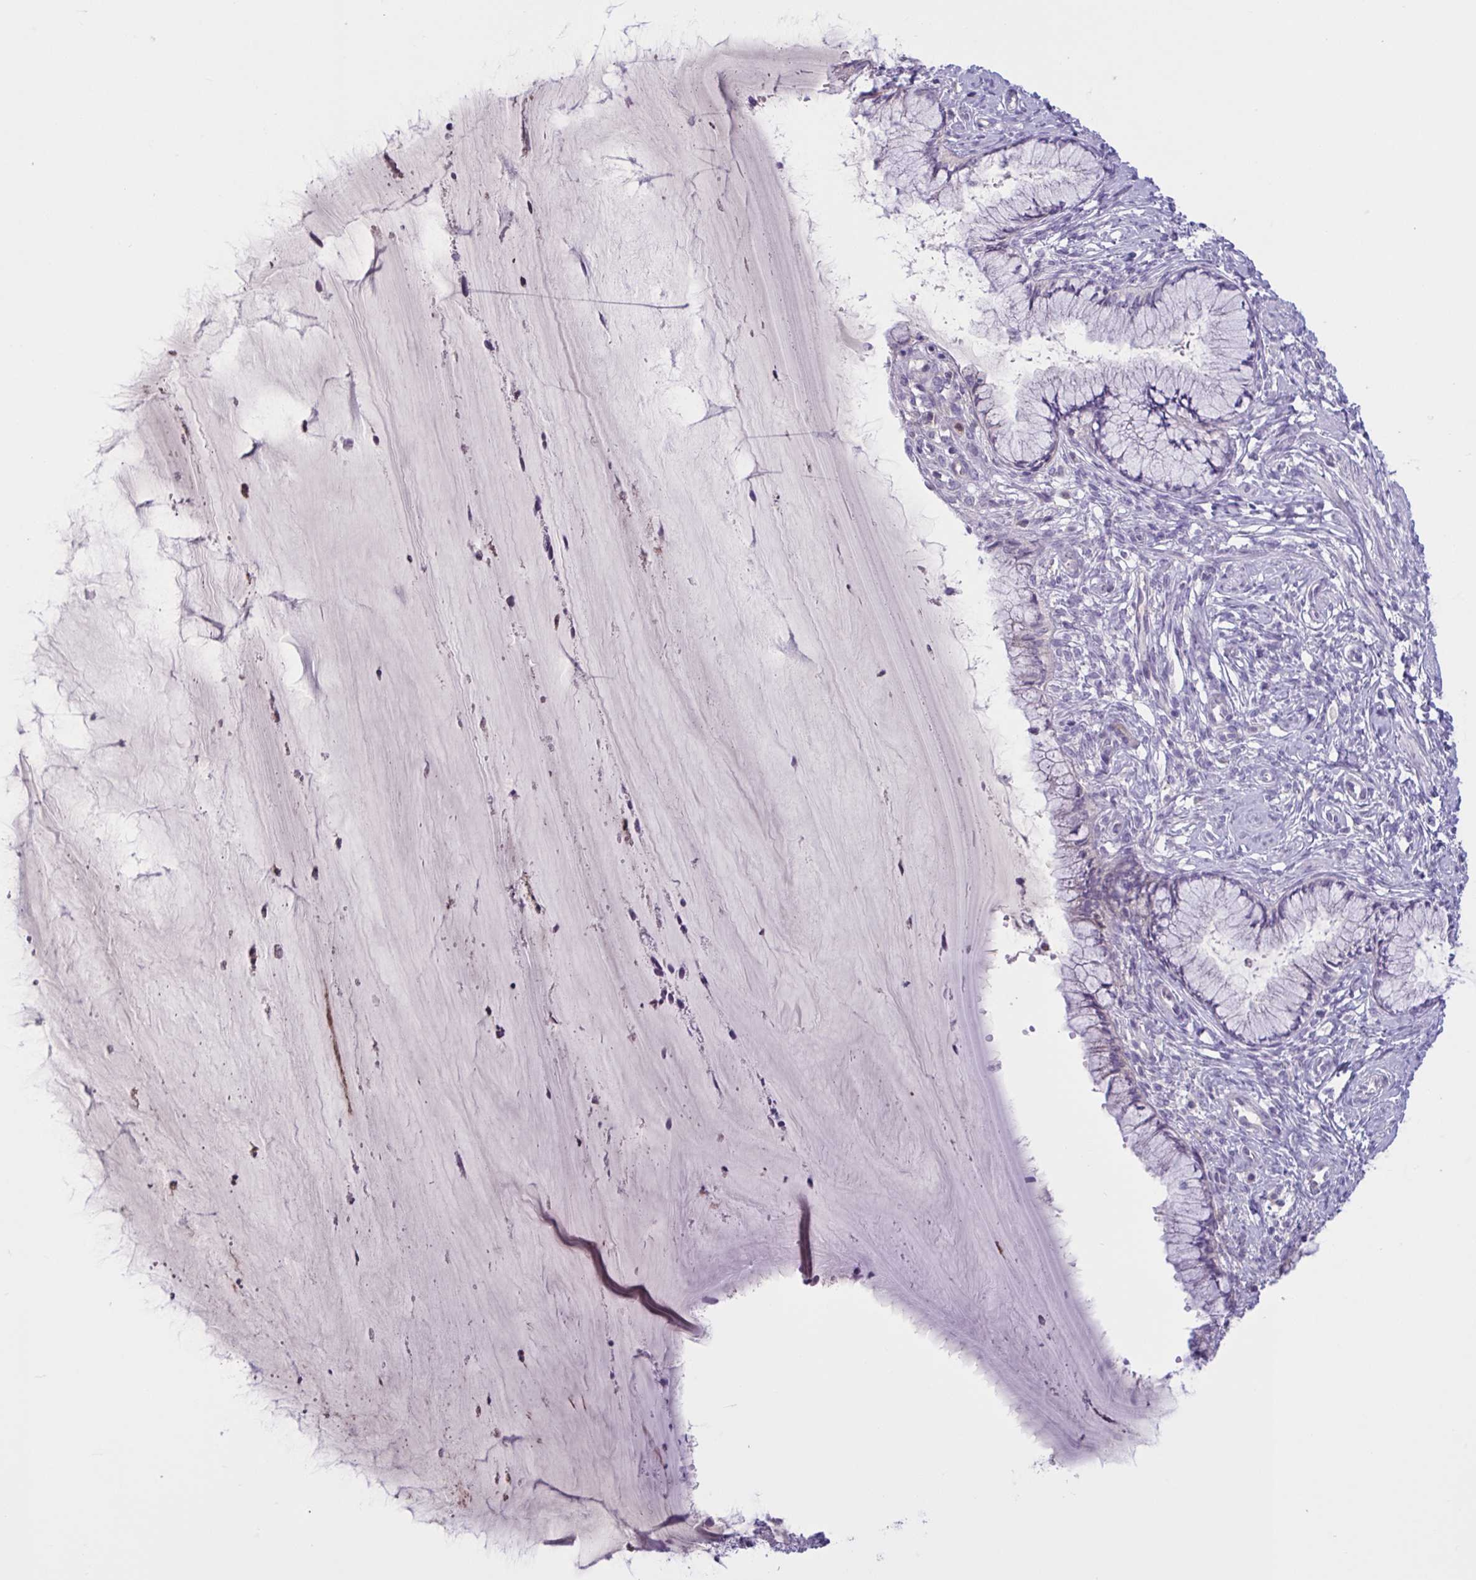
{"staining": {"intensity": "negative", "quantity": "none", "location": "none"}, "tissue": "cervix", "cell_type": "Glandular cells", "image_type": "normal", "snomed": [{"axis": "morphology", "description": "Normal tissue, NOS"}, {"axis": "topography", "description": "Cervix"}], "caption": "Immunohistochemical staining of benign cervix exhibits no significant positivity in glandular cells. (DAB (3,3'-diaminobenzidine) immunohistochemistry (IHC) with hematoxylin counter stain).", "gene": "WNT9B", "patient": {"sex": "female", "age": 37}}